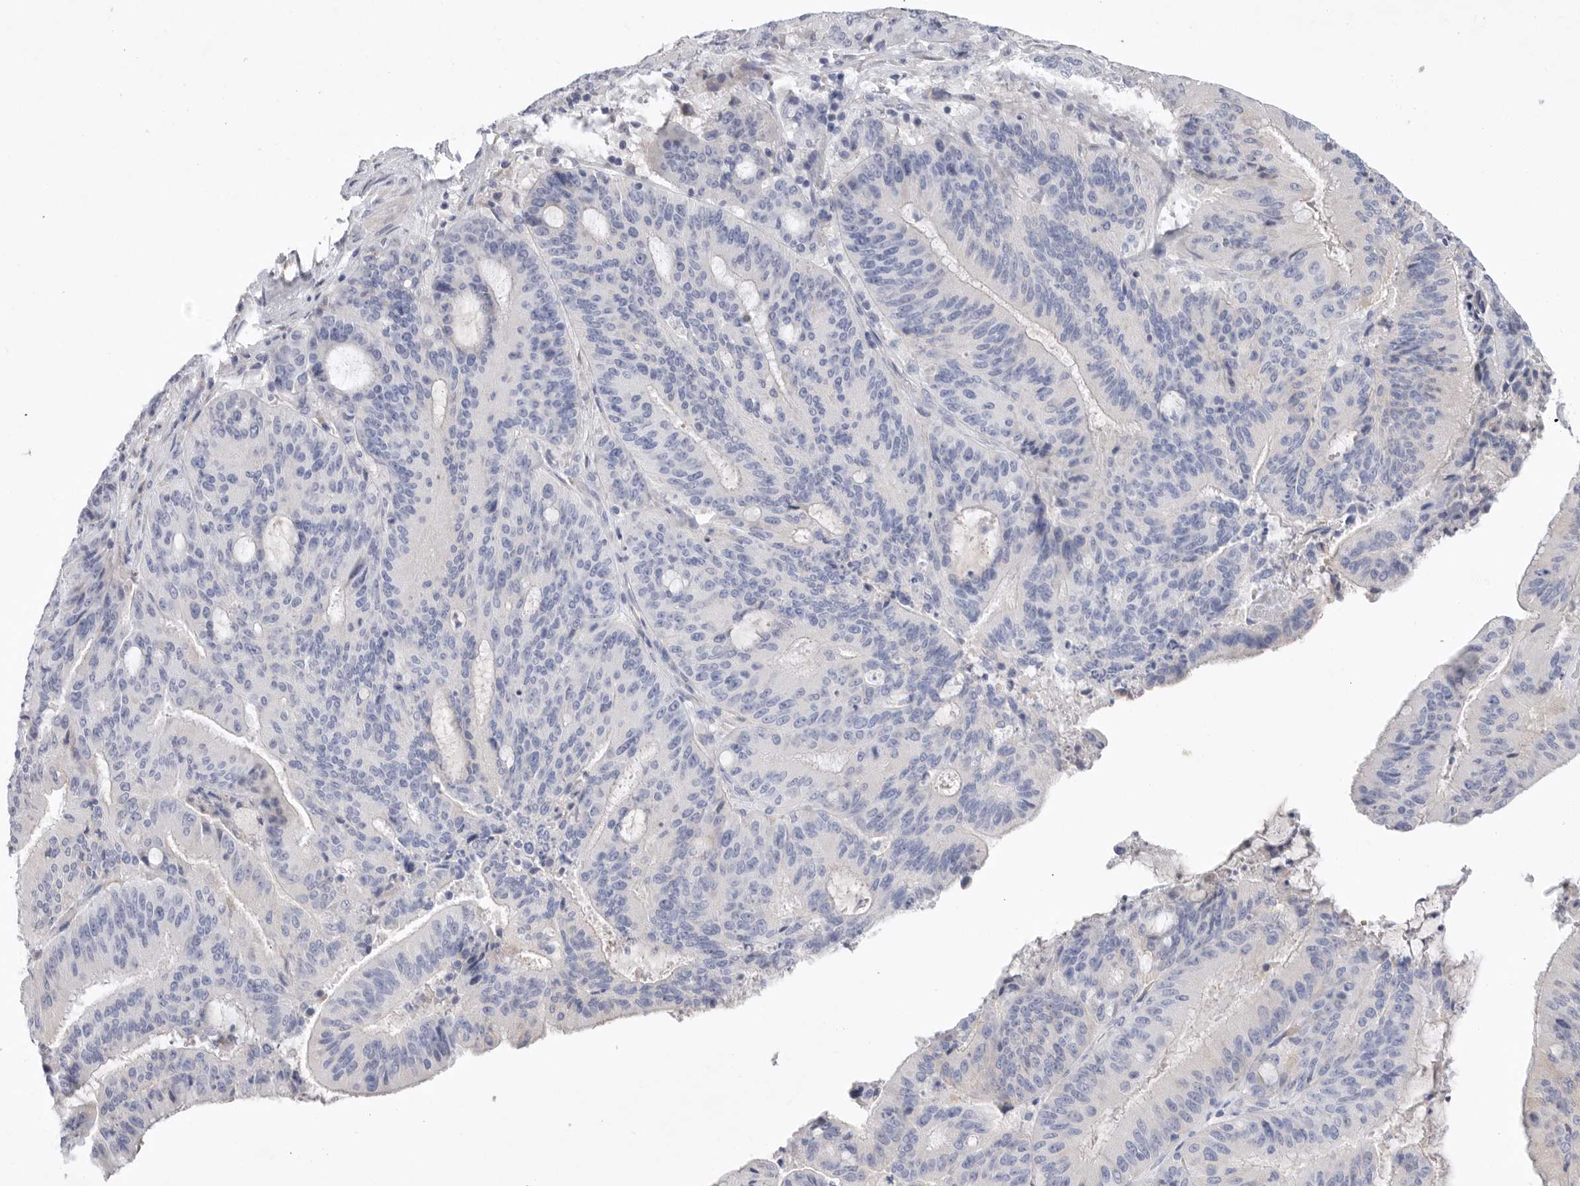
{"staining": {"intensity": "negative", "quantity": "none", "location": "none"}, "tissue": "liver cancer", "cell_type": "Tumor cells", "image_type": "cancer", "snomed": [{"axis": "morphology", "description": "Normal tissue, NOS"}, {"axis": "morphology", "description": "Cholangiocarcinoma"}, {"axis": "topography", "description": "Liver"}, {"axis": "topography", "description": "Peripheral nerve tissue"}], "caption": "Protein analysis of liver cancer demonstrates no significant positivity in tumor cells.", "gene": "CAMK2B", "patient": {"sex": "female", "age": 73}}